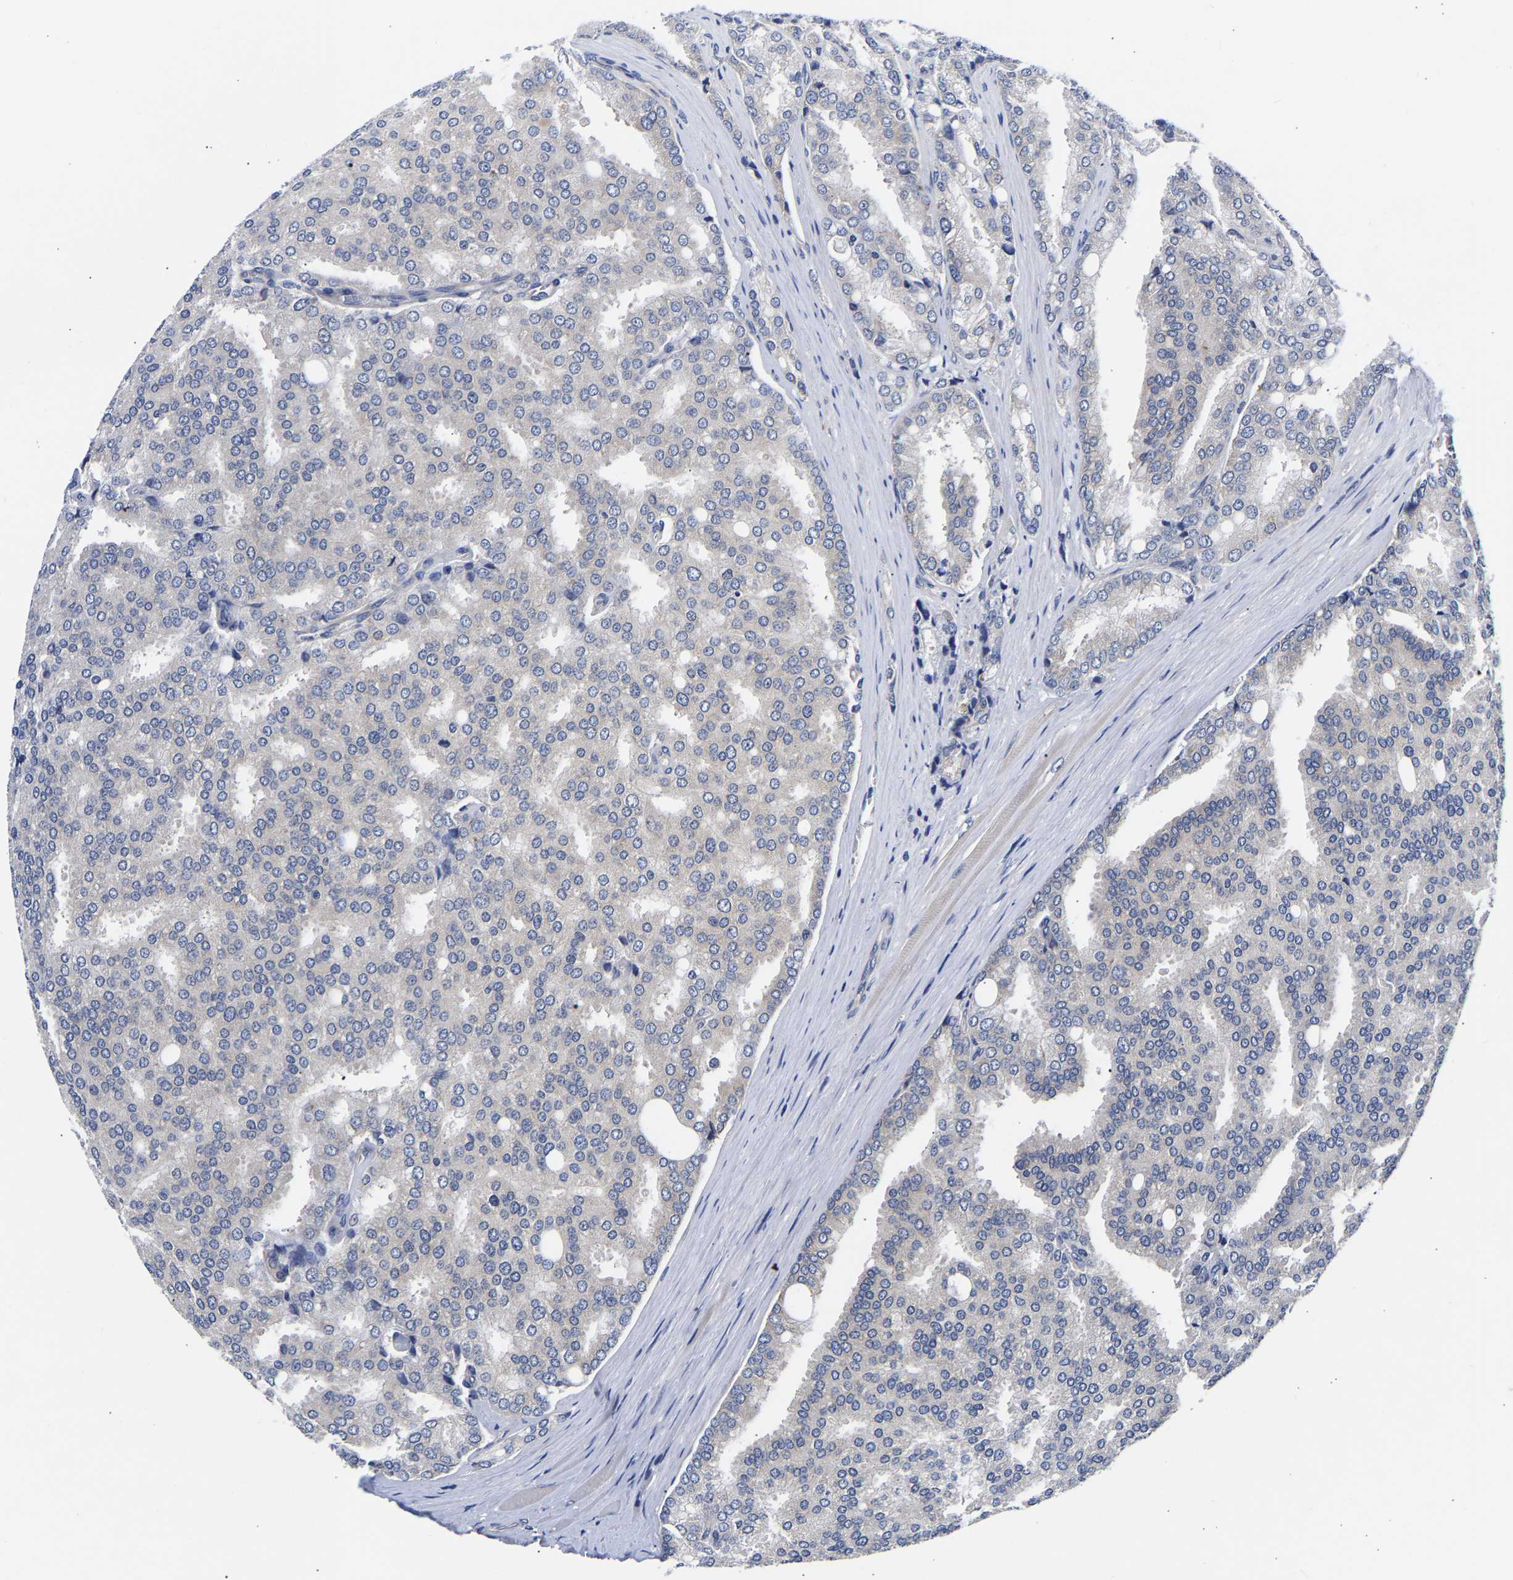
{"staining": {"intensity": "negative", "quantity": "none", "location": "none"}, "tissue": "prostate cancer", "cell_type": "Tumor cells", "image_type": "cancer", "snomed": [{"axis": "morphology", "description": "Adenocarcinoma, High grade"}, {"axis": "topography", "description": "Prostate"}], "caption": "Tumor cells are negative for brown protein staining in prostate high-grade adenocarcinoma.", "gene": "CCDC6", "patient": {"sex": "male", "age": 50}}